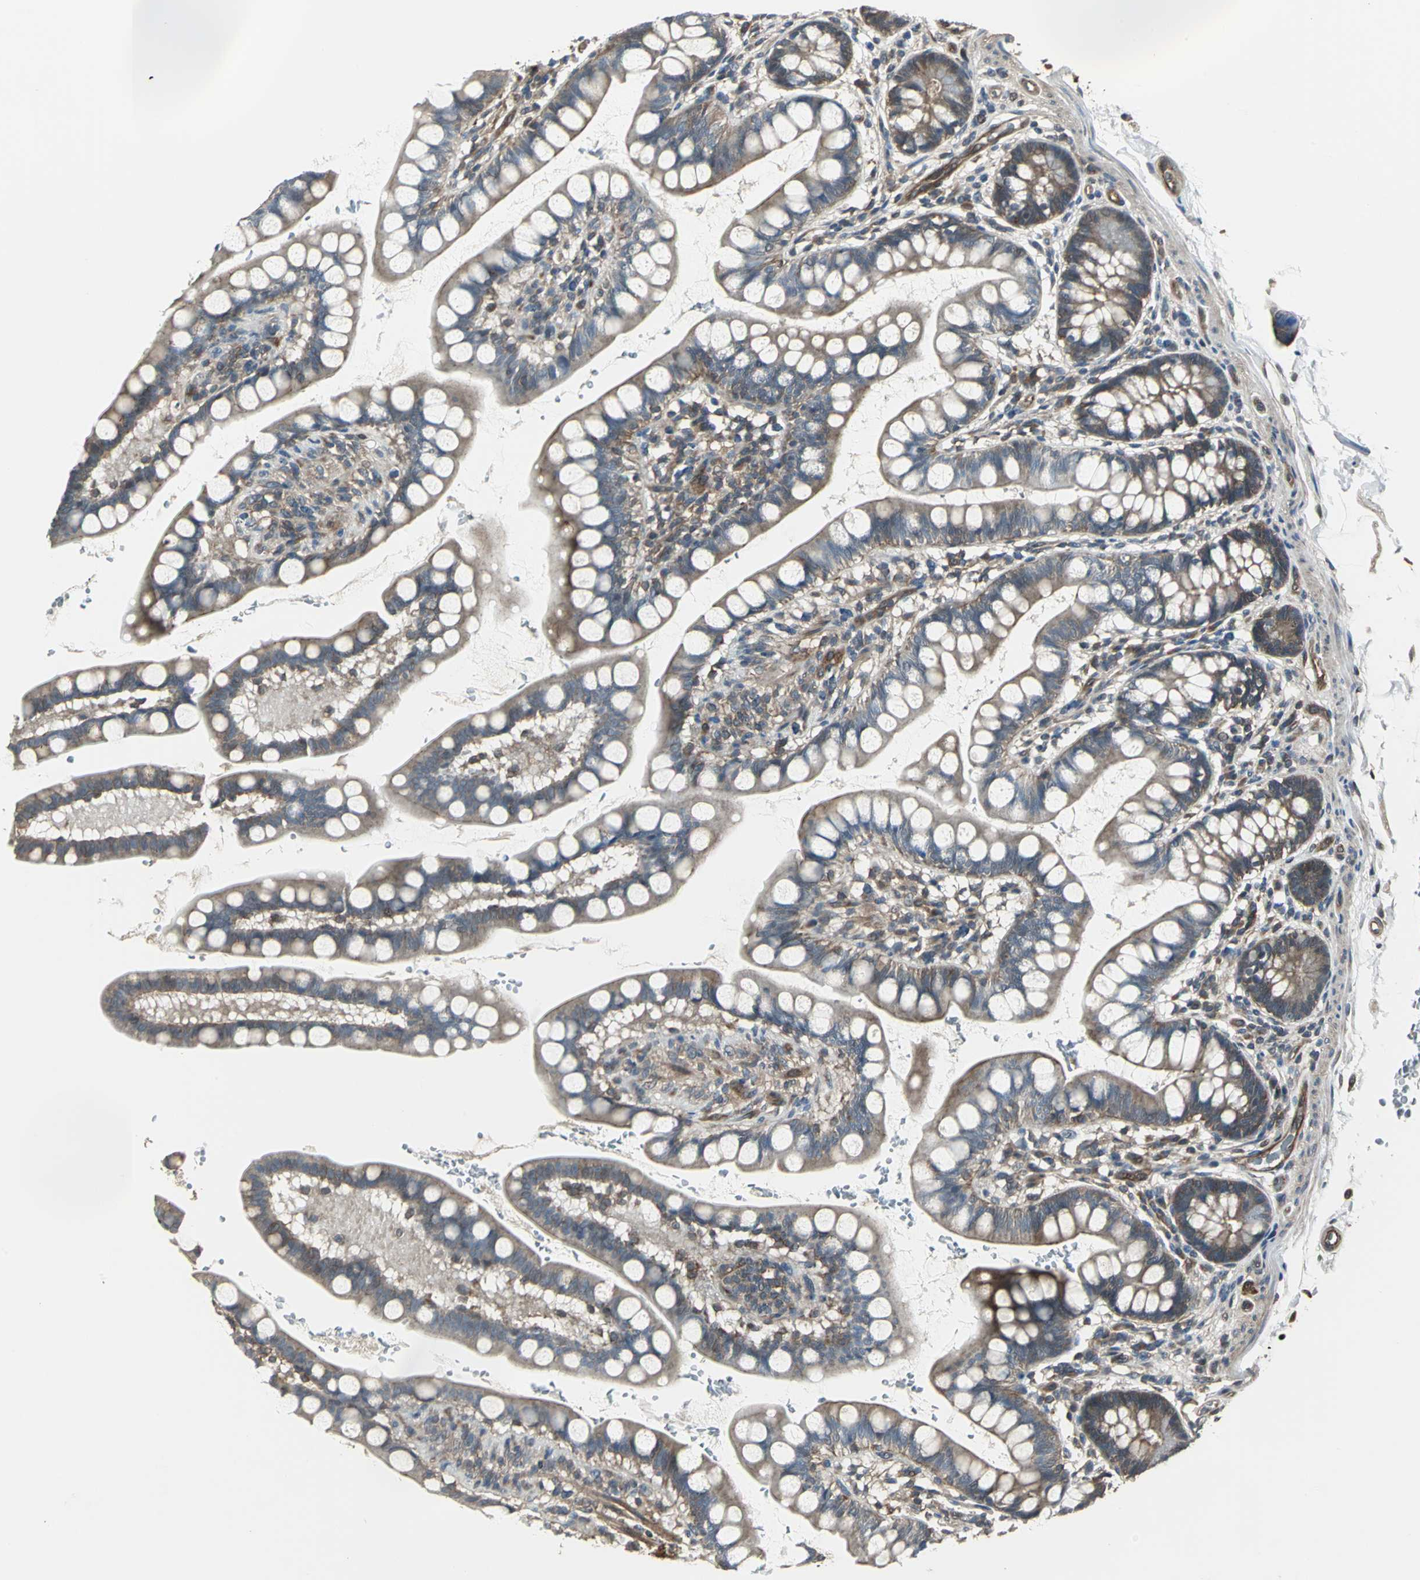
{"staining": {"intensity": "moderate", "quantity": "25%-75%", "location": "cytoplasmic/membranous"}, "tissue": "small intestine", "cell_type": "Glandular cells", "image_type": "normal", "snomed": [{"axis": "morphology", "description": "Normal tissue, NOS"}, {"axis": "topography", "description": "Small intestine"}], "caption": "Protein staining of normal small intestine displays moderate cytoplasmic/membranous positivity in about 25%-75% of glandular cells.", "gene": "PFDN1", "patient": {"sex": "female", "age": 58}}